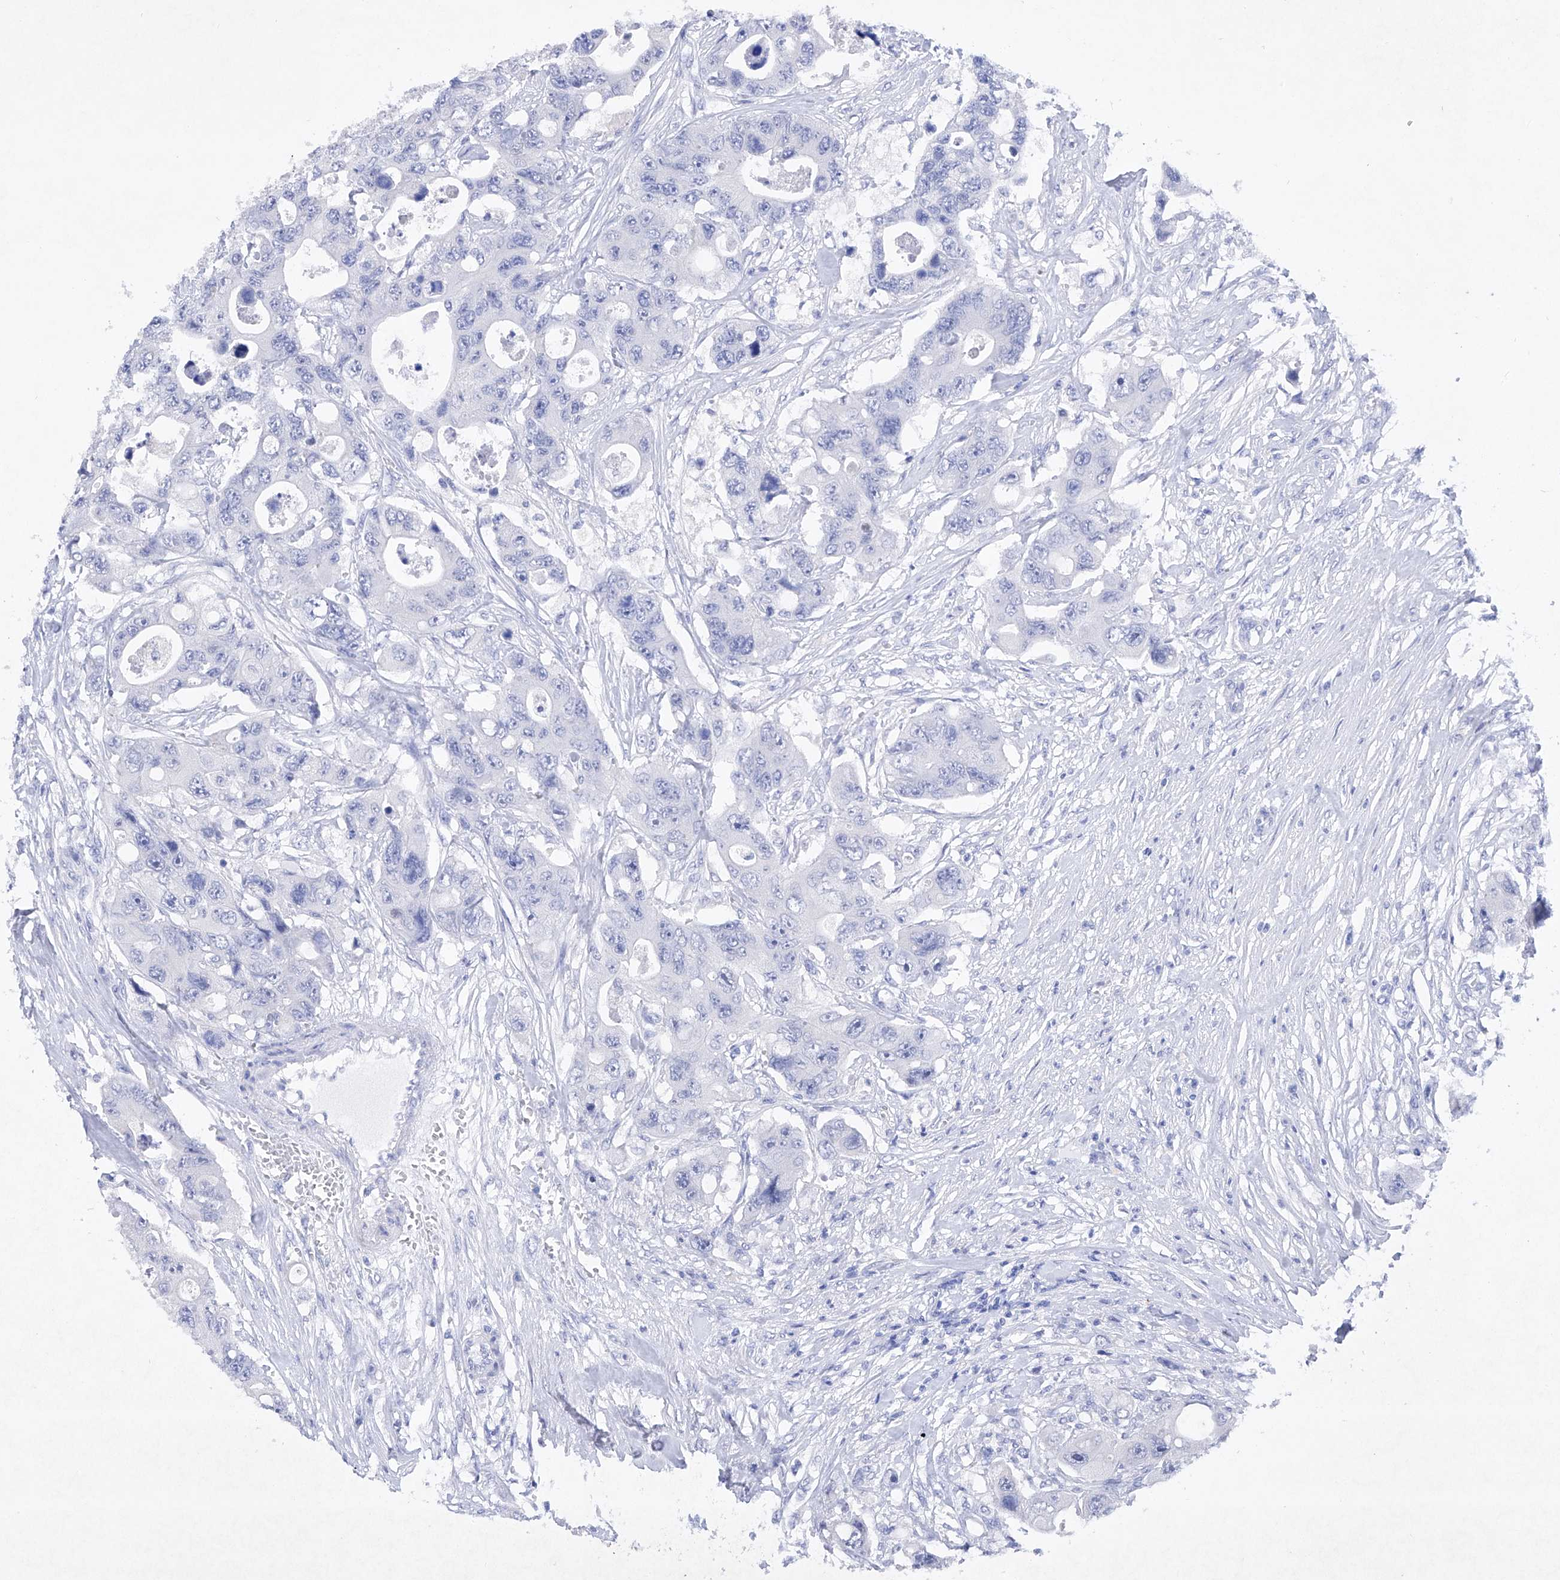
{"staining": {"intensity": "negative", "quantity": "none", "location": "none"}, "tissue": "colorectal cancer", "cell_type": "Tumor cells", "image_type": "cancer", "snomed": [{"axis": "morphology", "description": "Adenocarcinoma, NOS"}, {"axis": "topography", "description": "Colon"}], "caption": "This micrograph is of colorectal adenocarcinoma stained with IHC to label a protein in brown with the nuclei are counter-stained blue. There is no expression in tumor cells.", "gene": "BARX2", "patient": {"sex": "female", "age": 46}}